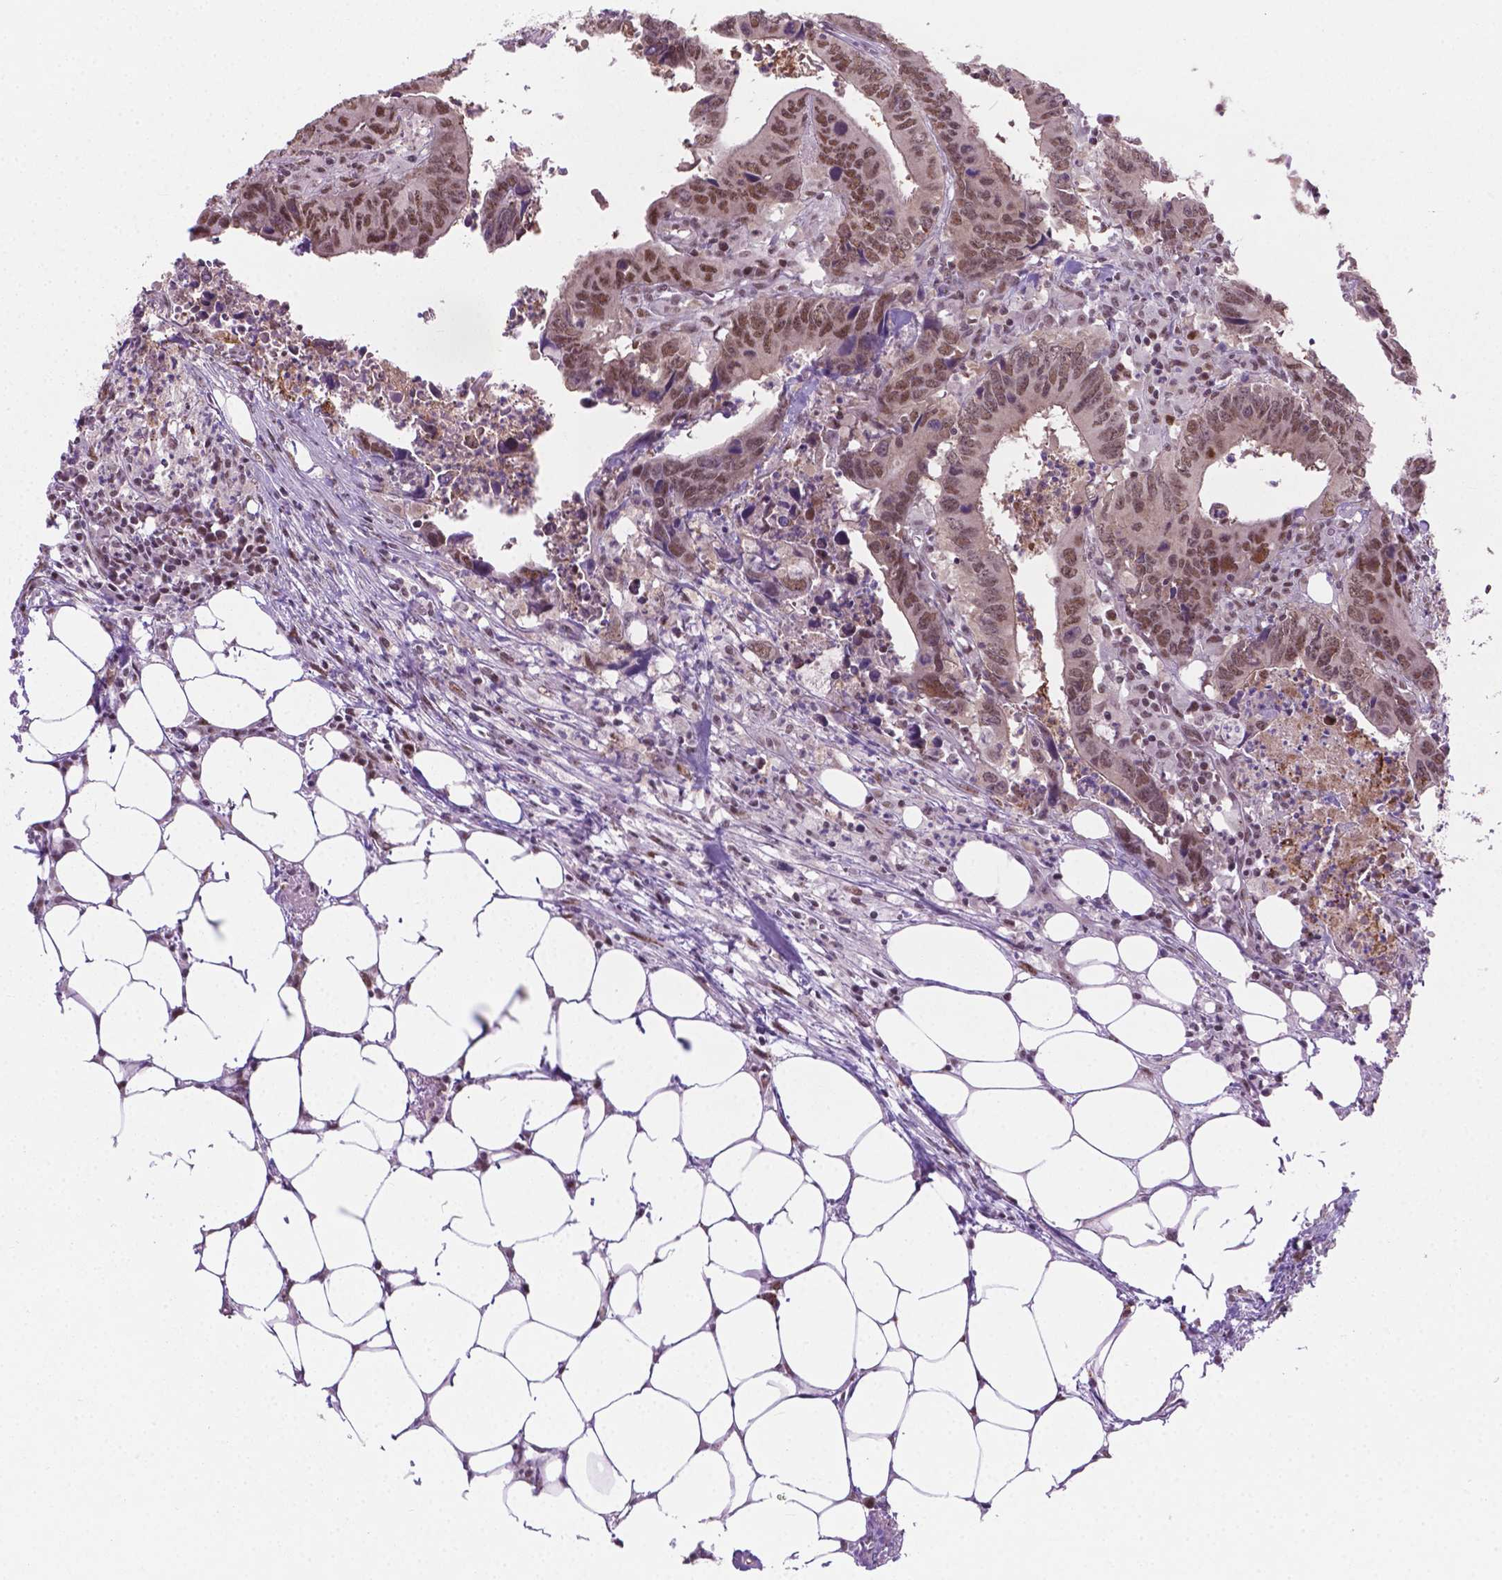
{"staining": {"intensity": "moderate", "quantity": ">75%", "location": "nuclear"}, "tissue": "colorectal cancer", "cell_type": "Tumor cells", "image_type": "cancer", "snomed": [{"axis": "morphology", "description": "Adenocarcinoma, NOS"}, {"axis": "topography", "description": "Colon"}], "caption": "Immunohistochemical staining of colorectal cancer demonstrates medium levels of moderate nuclear positivity in about >75% of tumor cells. The staining was performed using DAB to visualize the protein expression in brown, while the nuclei were stained in blue with hematoxylin (Magnification: 20x).", "gene": "PHAX", "patient": {"sex": "female", "age": 82}}